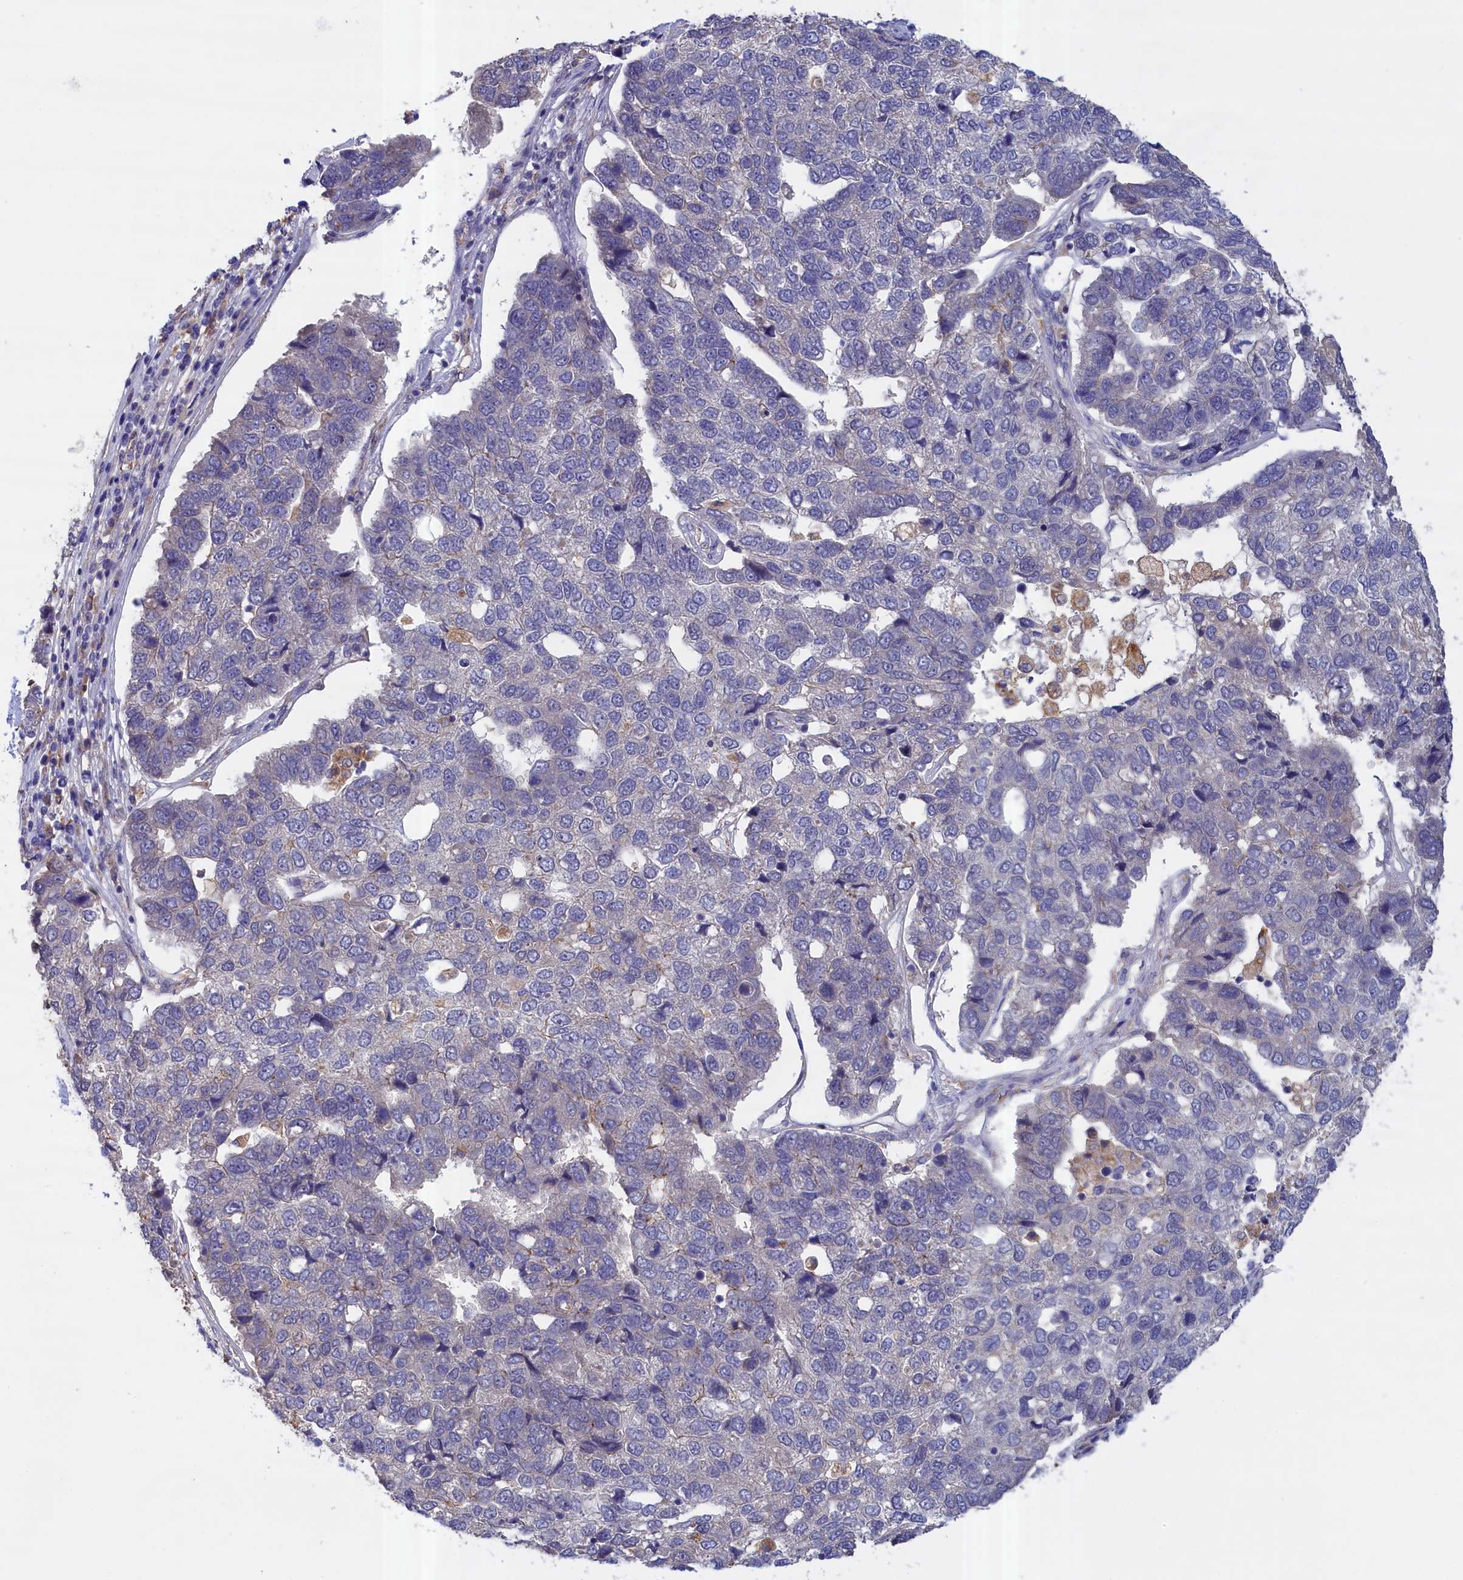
{"staining": {"intensity": "negative", "quantity": "none", "location": "none"}, "tissue": "pancreatic cancer", "cell_type": "Tumor cells", "image_type": "cancer", "snomed": [{"axis": "morphology", "description": "Adenocarcinoma, NOS"}, {"axis": "topography", "description": "Pancreas"}], "caption": "IHC photomicrograph of human pancreatic cancer stained for a protein (brown), which displays no staining in tumor cells.", "gene": "COL19A1", "patient": {"sex": "female", "age": 61}}